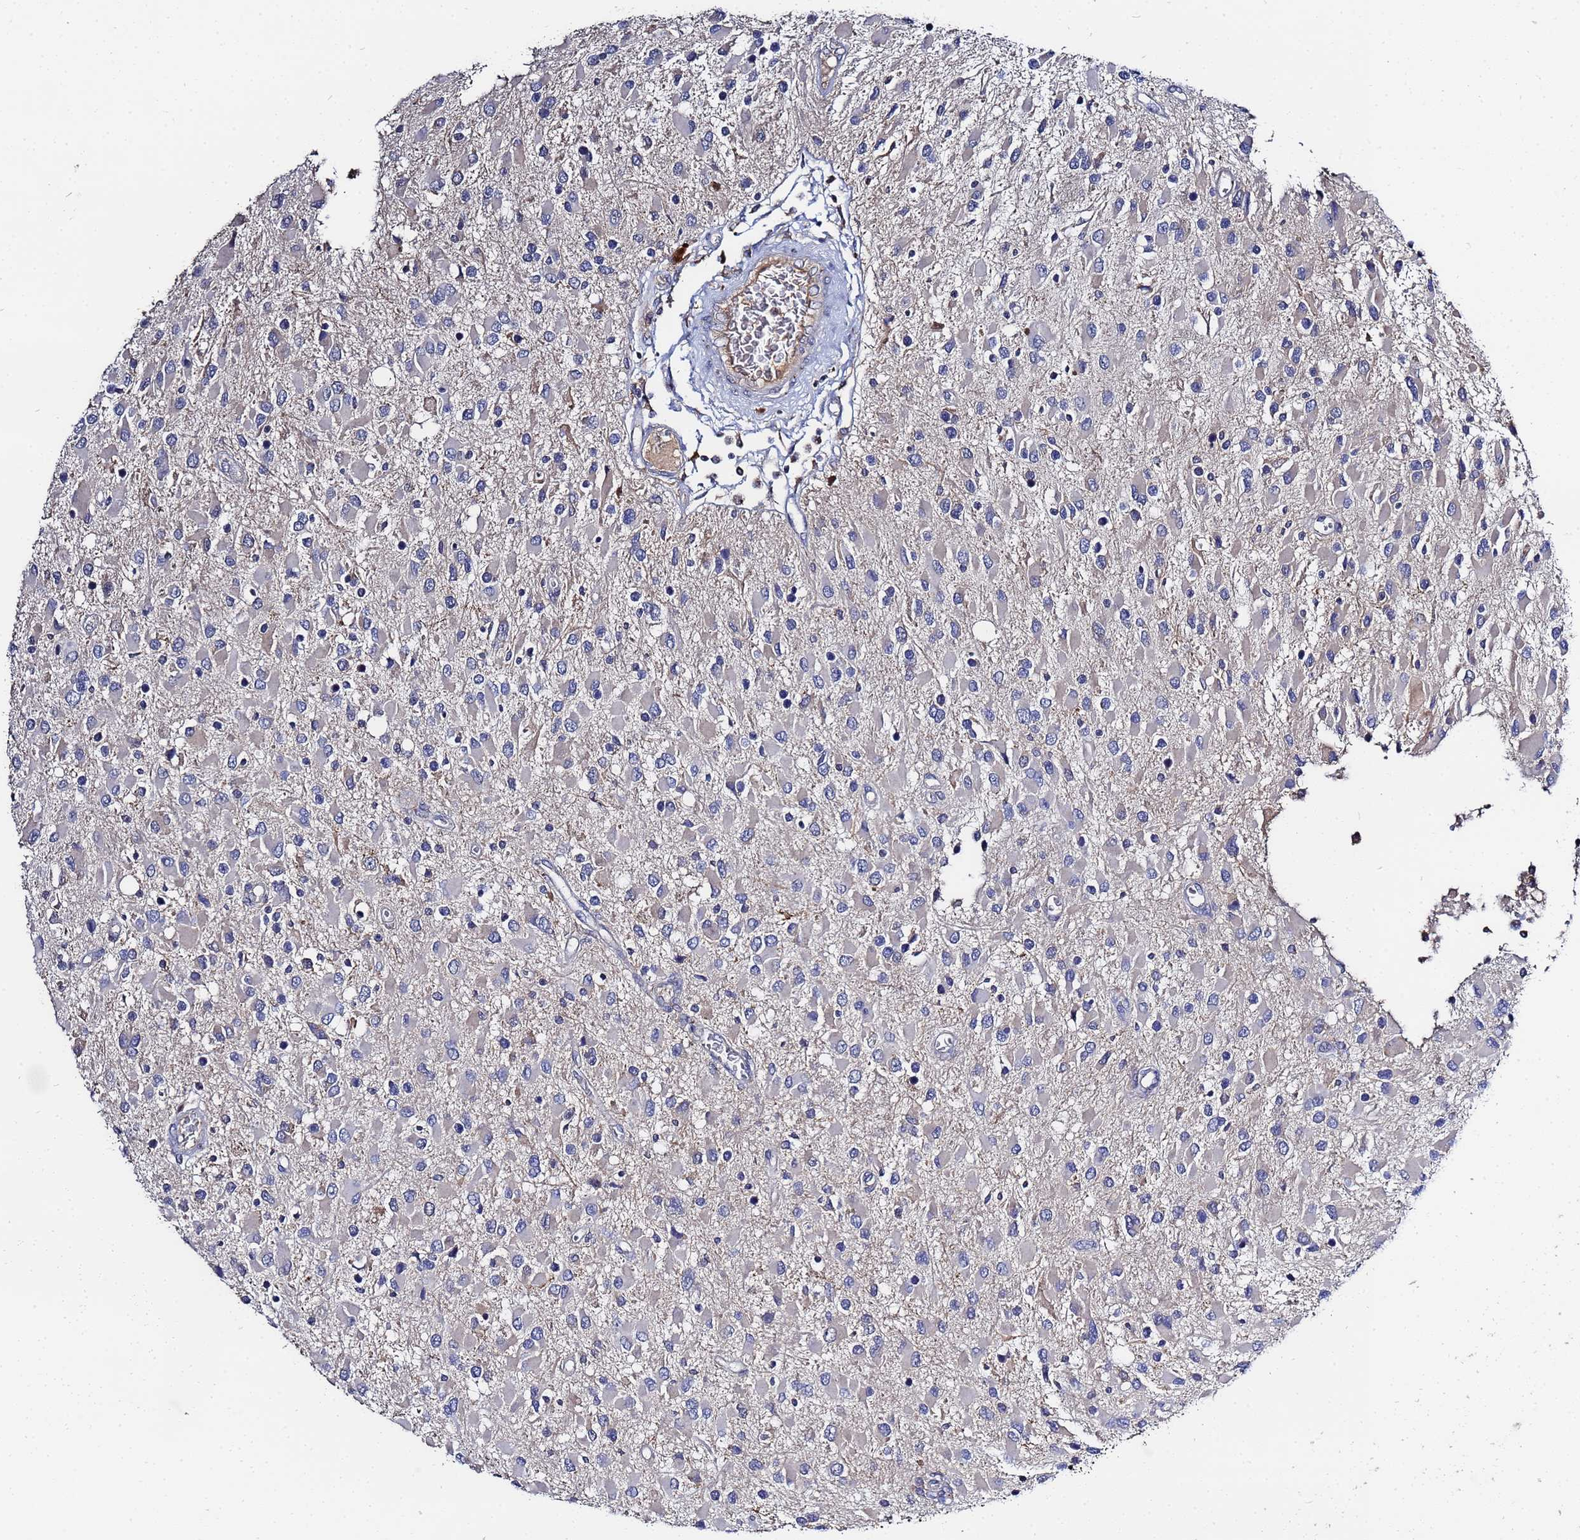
{"staining": {"intensity": "negative", "quantity": "none", "location": "none"}, "tissue": "glioma", "cell_type": "Tumor cells", "image_type": "cancer", "snomed": [{"axis": "morphology", "description": "Glioma, malignant, High grade"}, {"axis": "topography", "description": "Brain"}], "caption": "Immunohistochemistry (IHC) image of neoplastic tissue: human glioma stained with DAB (3,3'-diaminobenzidine) demonstrates no significant protein staining in tumor cells. (Brightfield microscopy of DAB immunohistochemistry (IHC) at high magnification).", "gene": "TCP10L", "patient": {"sex": "male", "age": 53}}